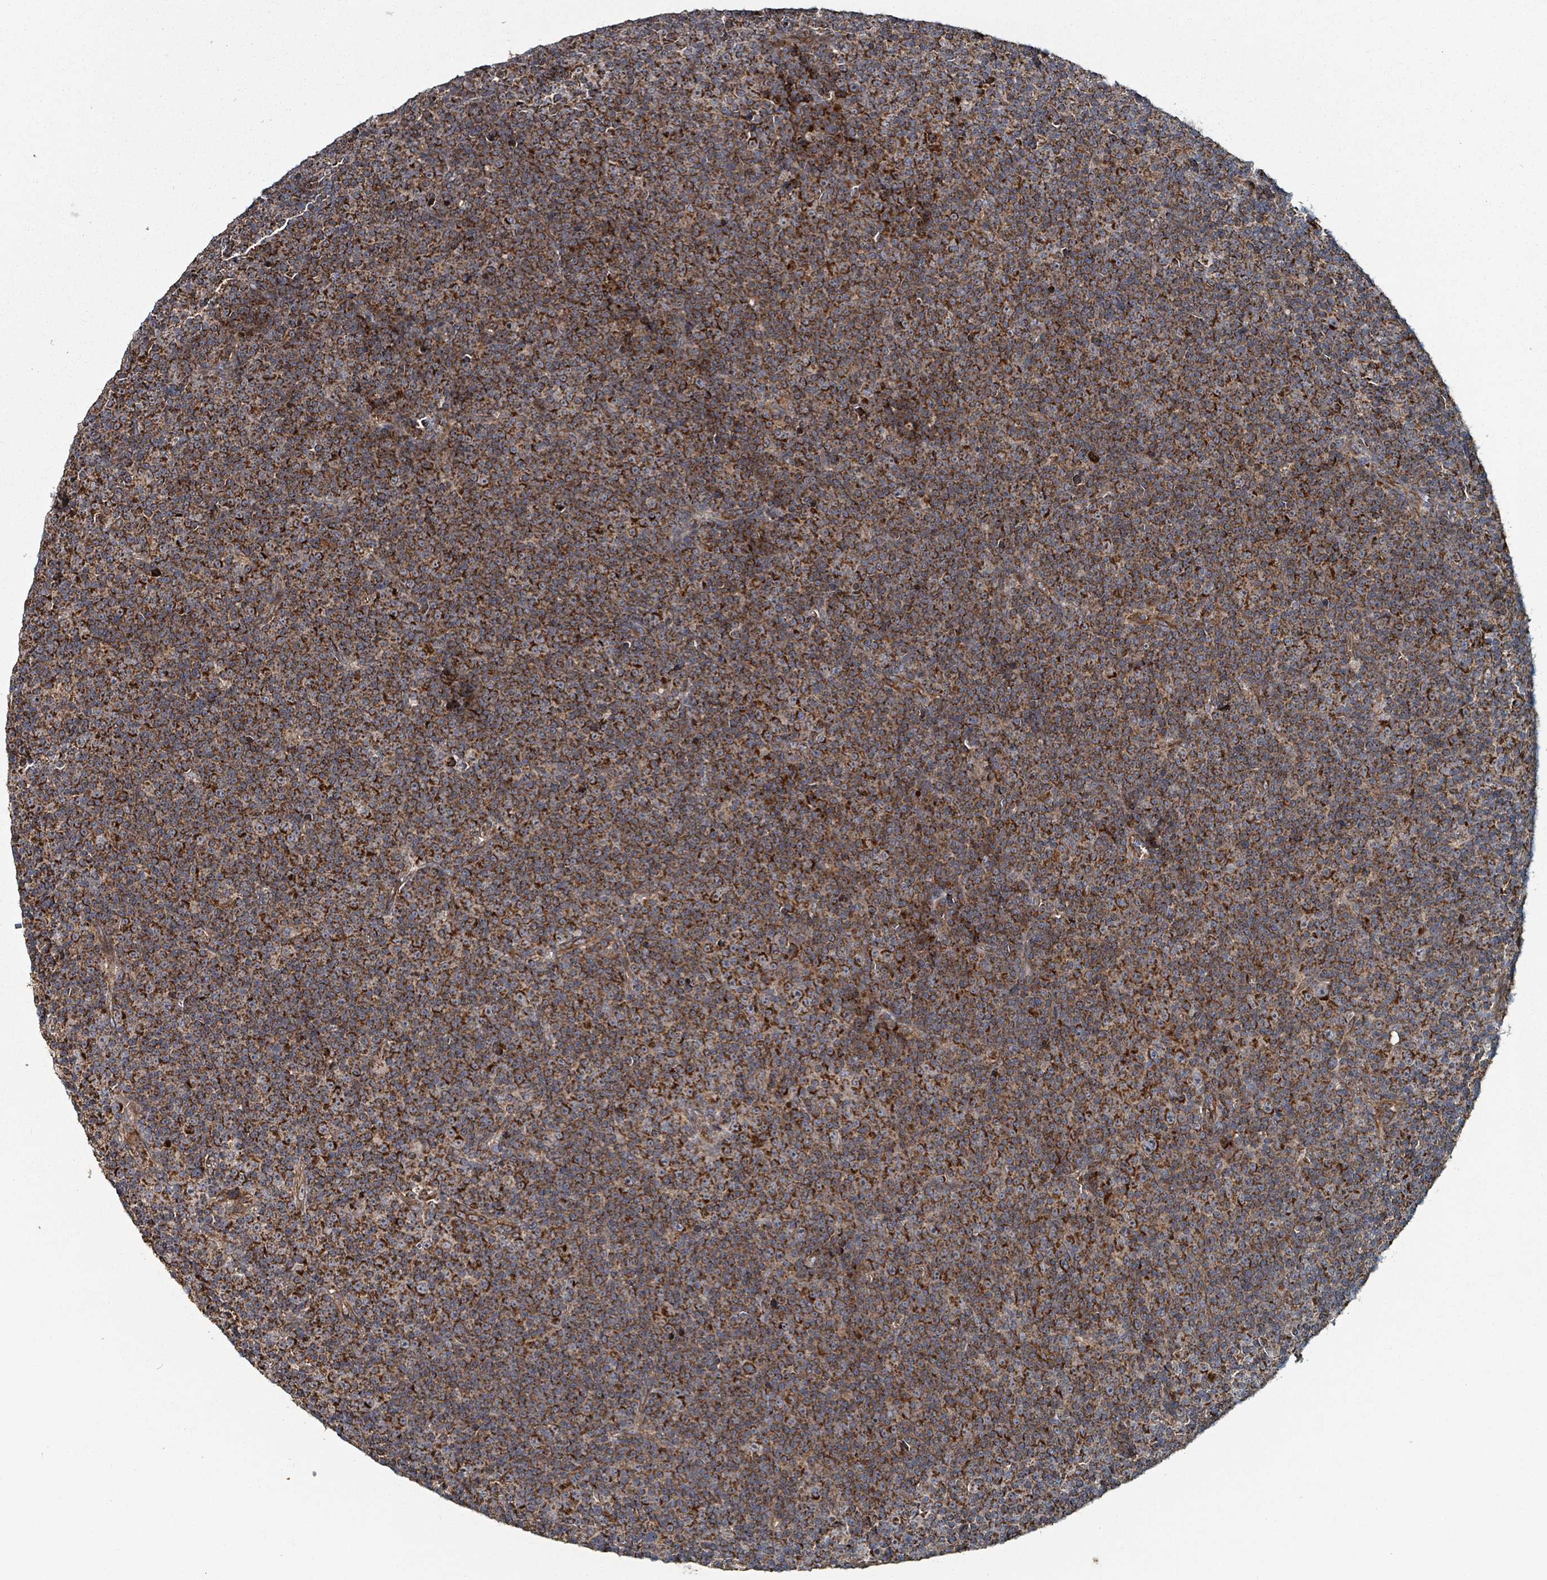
{"staining": {"intensity": "strong", "quantity": ">75%", "location": "cytoplasmic/membranous"}, "tissue": "lymphoma", "cell_type": "Tumor cells", "image_type": "cancer", "snomed": [{"axis": "morphology", "description": "Malignant lymphoma, non-Hodgkin's type, Low grade"}, {"axis": "topography", "description": "Lymph node"}], "caption": "An image of malignant lymphoma, non-Hodgkin's type (low-grade) stained for a protein shows strong cytoplasmic/membranous brown staining in tumor cells. Using DAB (3,3'-diaminobenzidine) (brown) and hematoxylin (blue) stains, captured at high magnification using brightfield microscopy.", "gene": "MRPL4", "patient": {"sex": "female", "age": 67}}